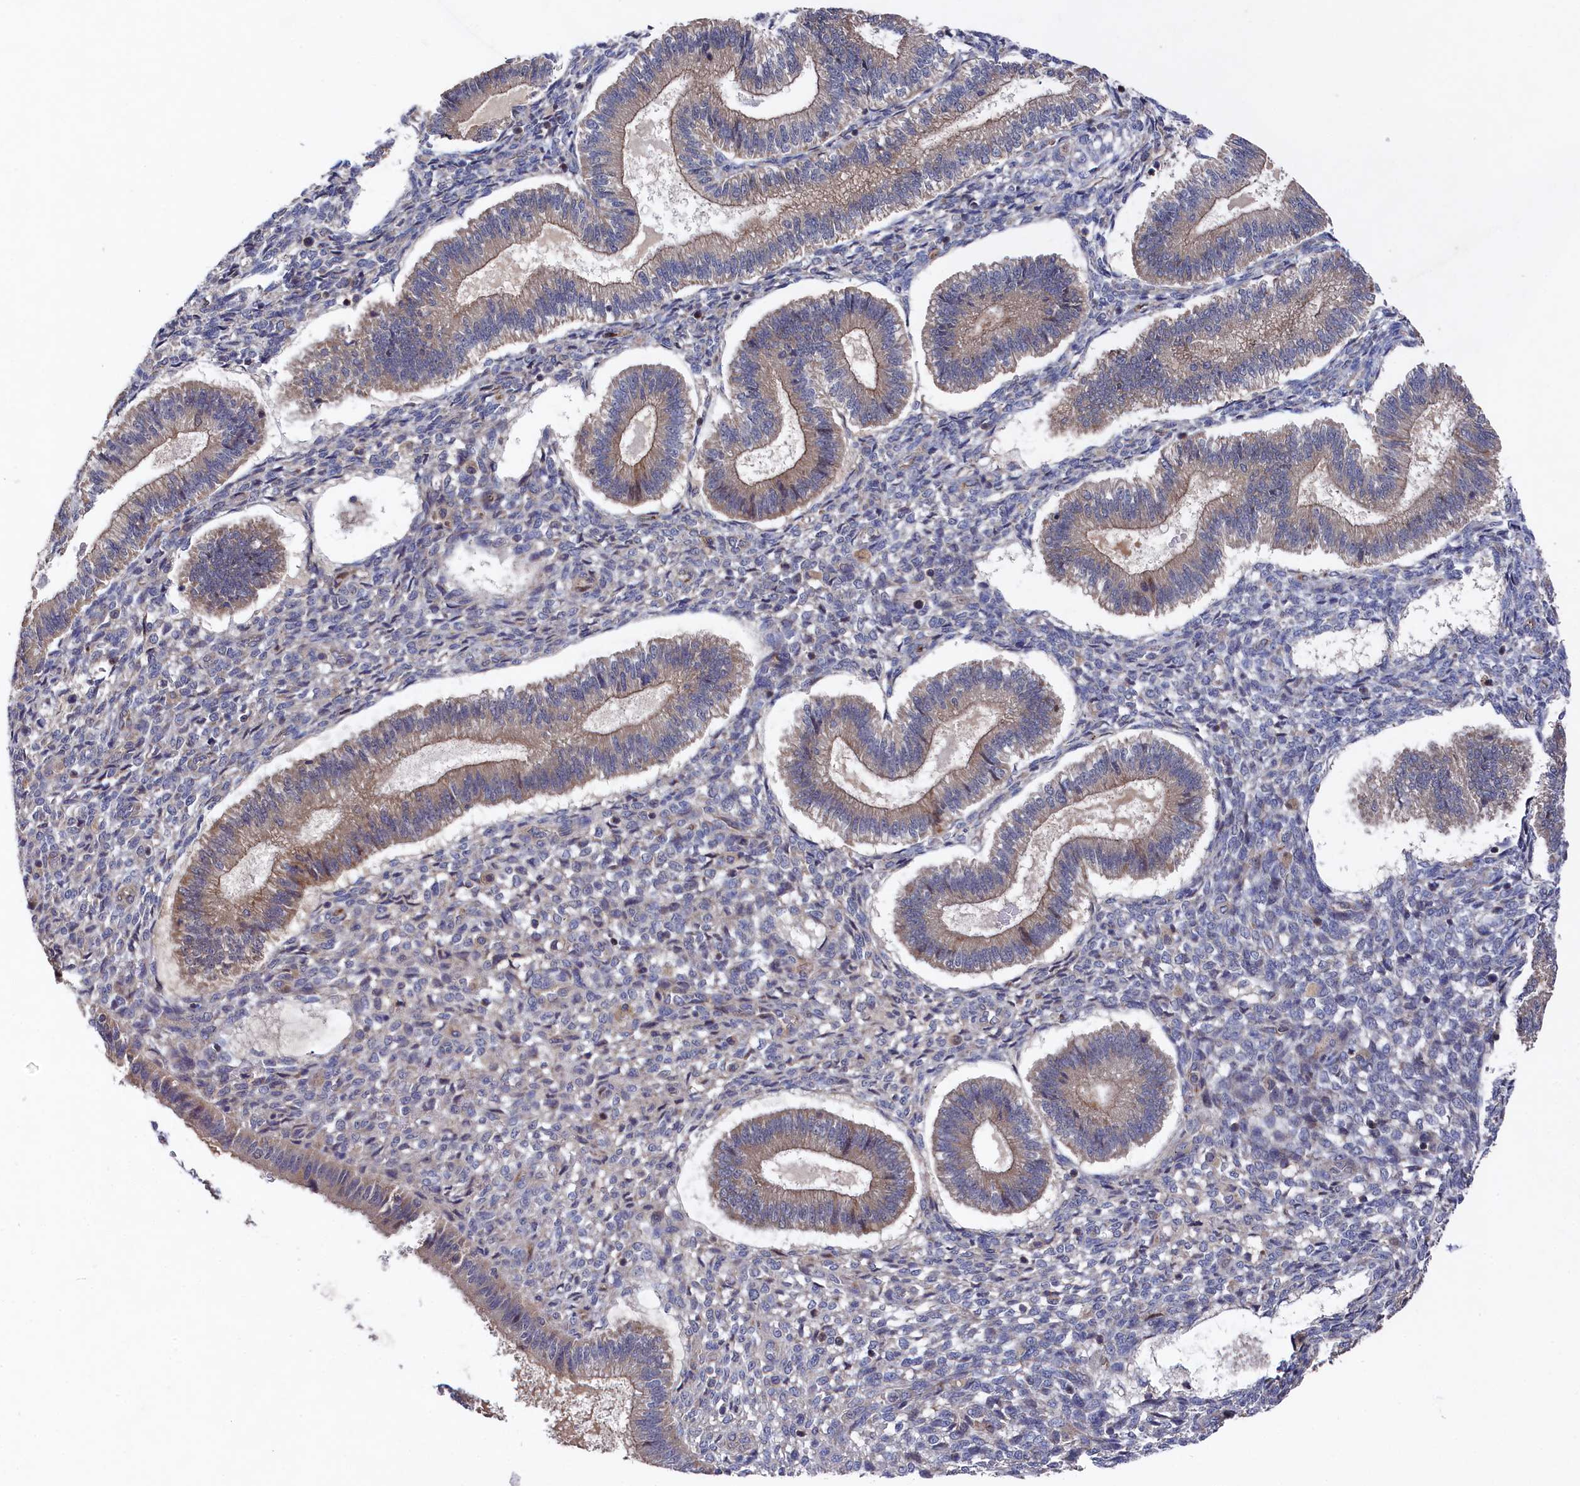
{"staining": {"intensity": "negative", "quantity": "none", "location": "none"}, "tissue": "endometrium", "cell_type": "Cells in endometrial stroma", "image_type": "normal", "snomed": [{"axis": "morphology", "description": "Normal tissue, NOS"}, {"axis": "topography", "description": "Endometrium"}], "caption": "DAB immunohistochemical staining of normal endometrium displays no significant positivity in cells in endometrial stroma.", "gene": "SUPV3L1", "patient": {"sex": "female", "age": 25}}